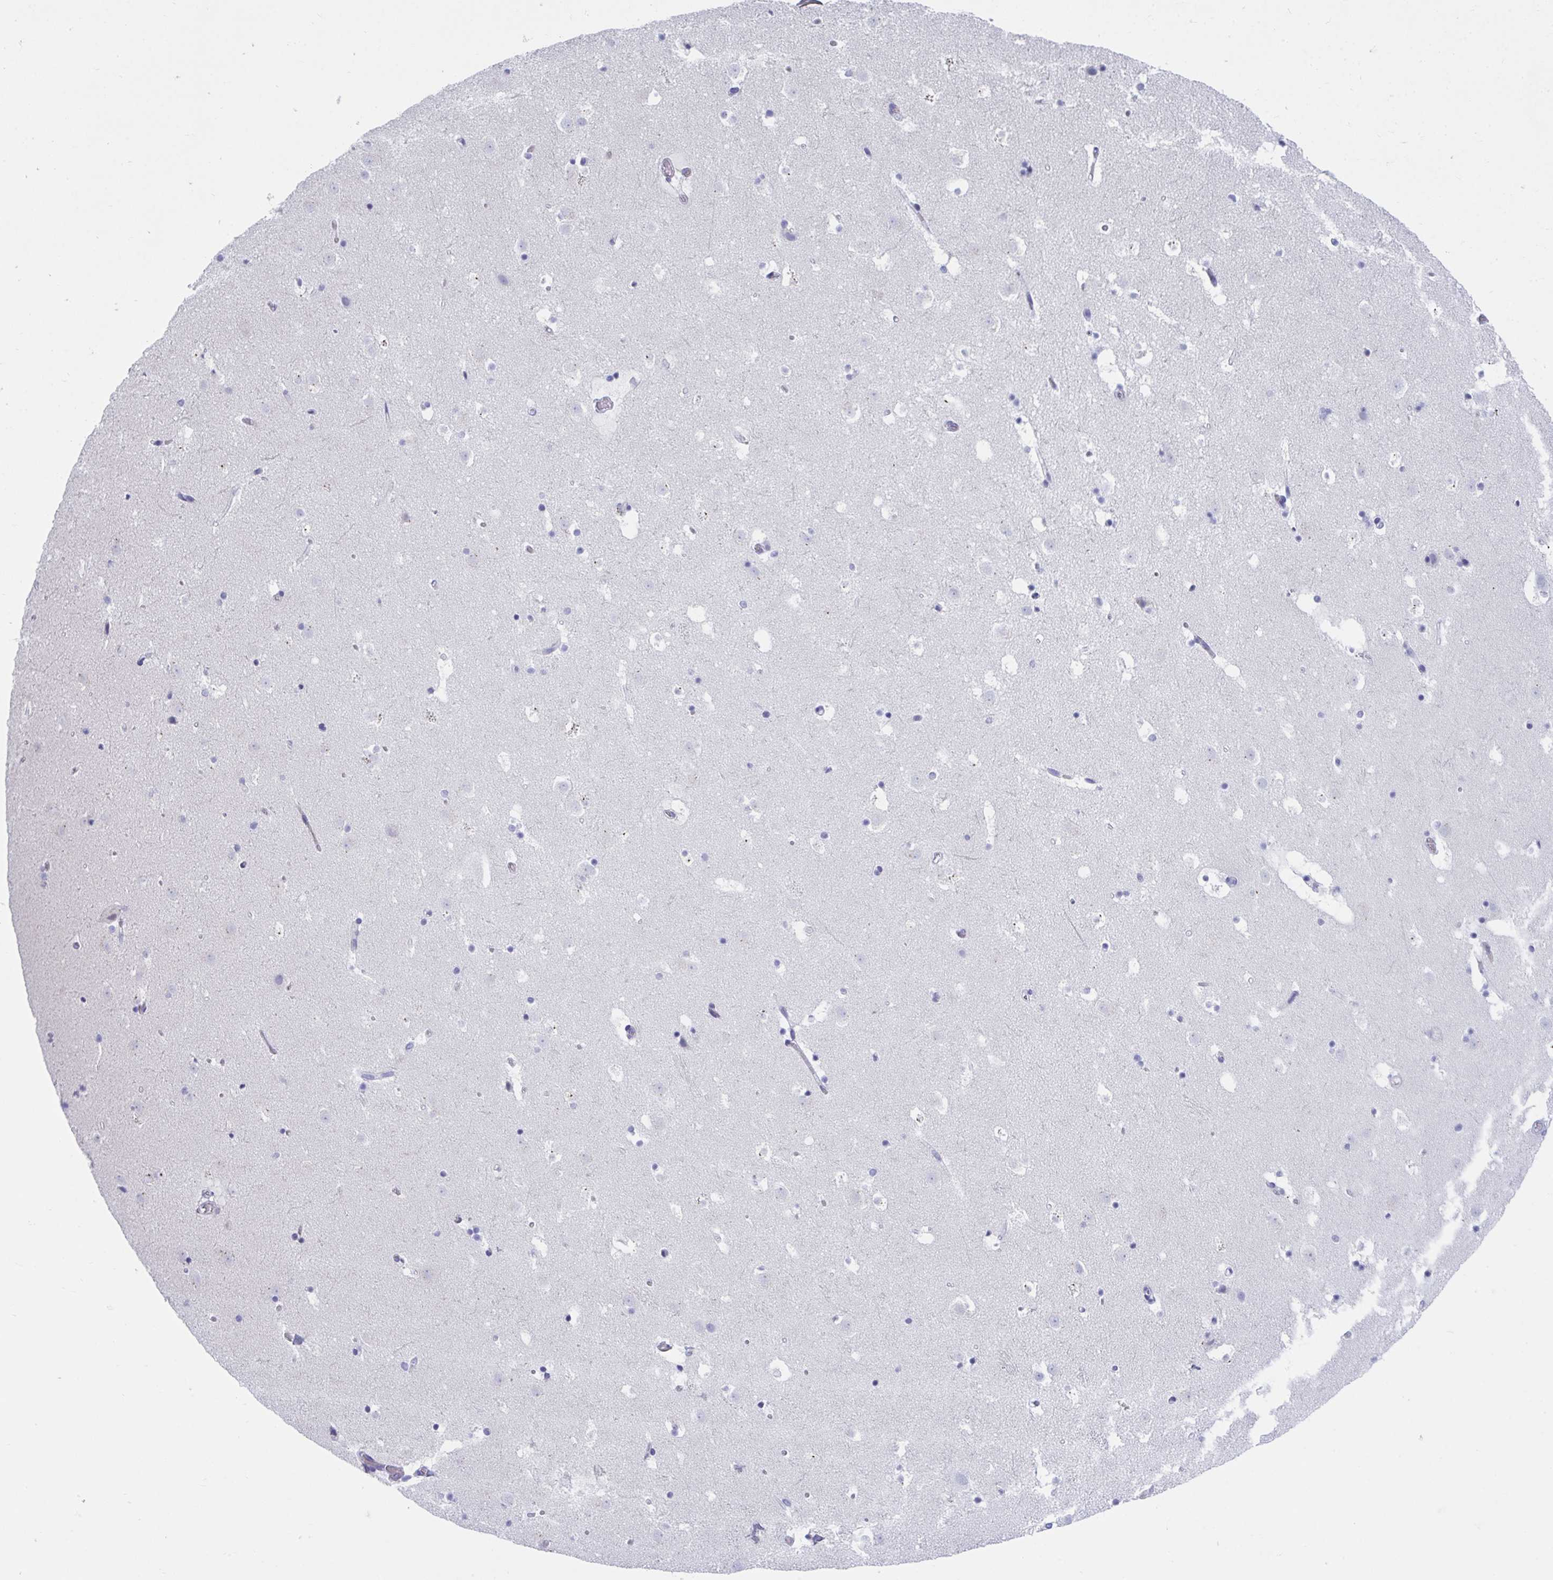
{"staining": {"intensity": "negative", "quantity": "none", "location": "none"}, "tissue": "caudate", "cell_type": "Glial cells", "image_type": "normal", "snomed": [{"axis": "morphology", "description": "Normal tissue, NOS"}, {"axis": "topography", "description": "Lateral ventricle wall"}], "caption": "Normal caudate was stained to show a protein in brown. There is no significant staining in glial cells. (DAB (3,3'-diaminobenzidine) IHC, high magnification).", "gene": "TTC30A", "patient": {"sex": "male", "age": 37}}